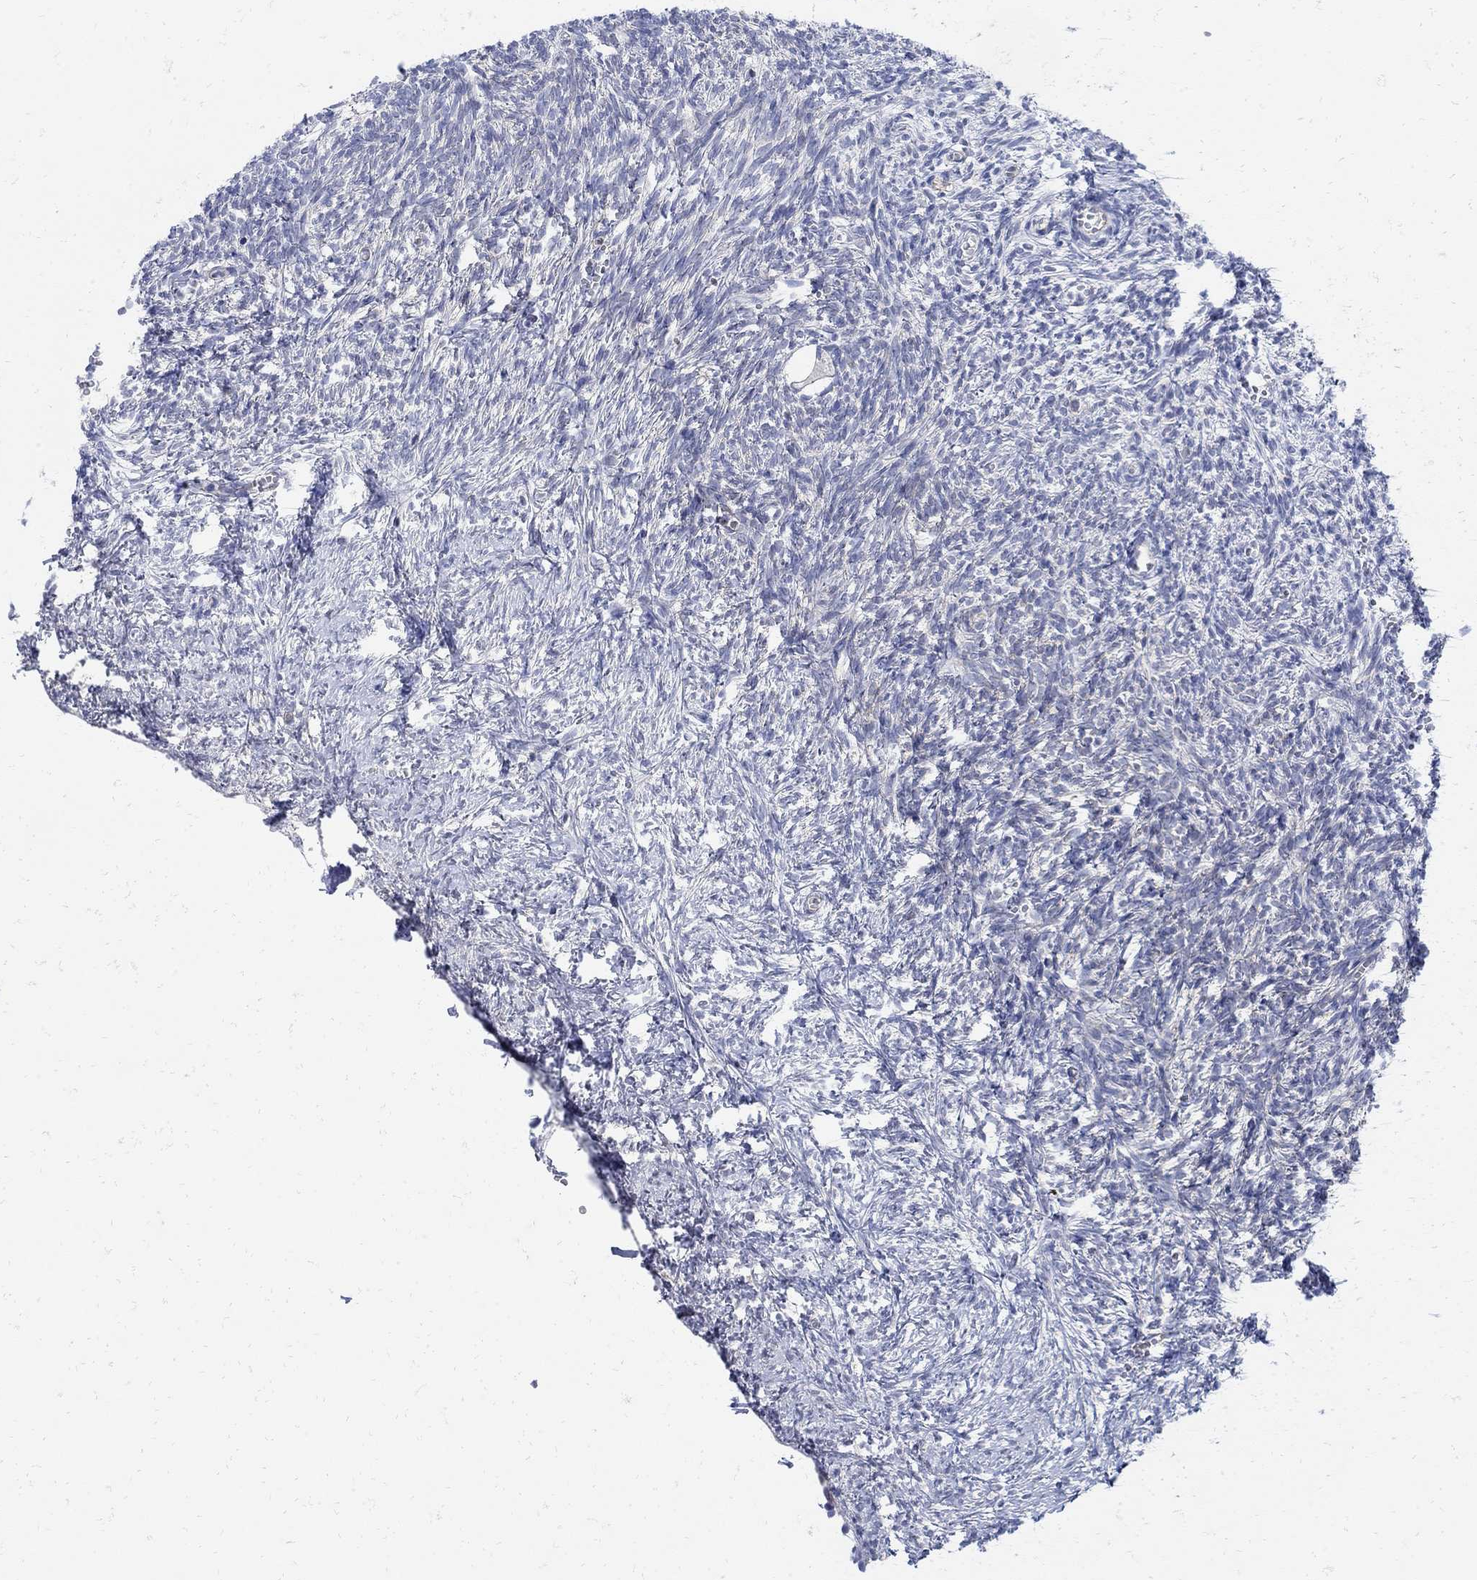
{"staining": {"intensity": "weak", "quantity": "<25%", "location": "cytoplasmic/membranous"}, "tissue": "ovary", "cell_type": "Follicle cells", "image_type": "normal", "snomed": [{"axis": "morphology", "description": "Normal tissue, NOS"}, {"axis": "topography", "description": "Ovary"}], "caption": "High magnification brightfield microscopy of benign ovary stained with DAB (3,3'-diaminobenzidine) (brown) and counterstained with hematoxylin (blue): follicle cells show no significant staining. (DAB (3,3'-diaminobenzidine) immunohistochemistry (IHC) with hematoxylin counter stain).", "gene": "PHF21B", "patient": {"sex": "female", "age": 43}}